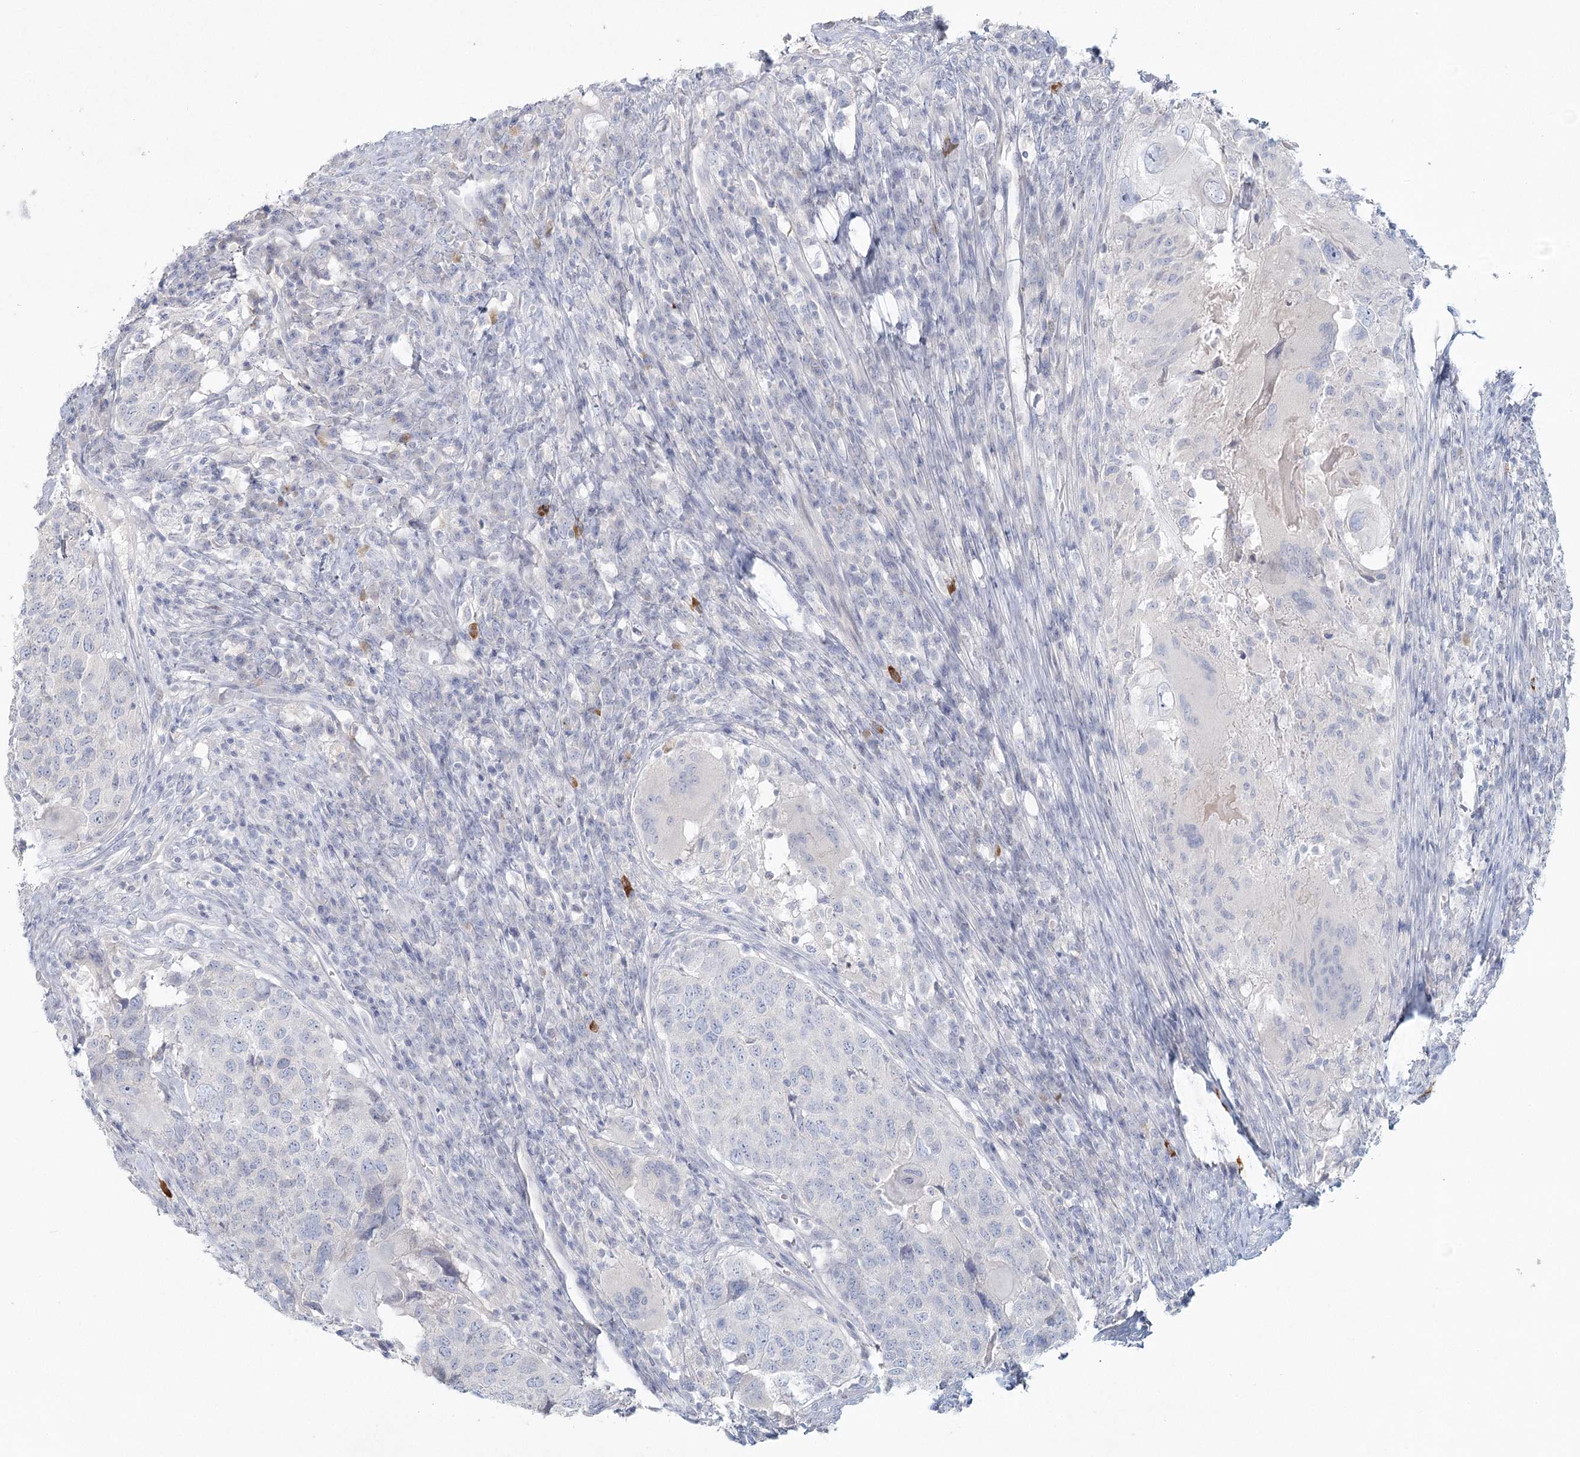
{"staining": {"intensity": "negative", "quantity": "none", "location": "none"}, "tissue": "head and neck cancer", "cell_type": "Tumor cells", "image_type": "cancer", "snomed": [{"axis": "morphology", "description": "Squamous cell carcinoma, NOS"}, {"axis": "topography", "description": "Head-Neck"}], "caption": "Tumor cells are negative for protein expression in human head and neck squamous cell carcinoma.", "gene": "LRP2BP", "patient": {"sex": "male", "age": 66}}